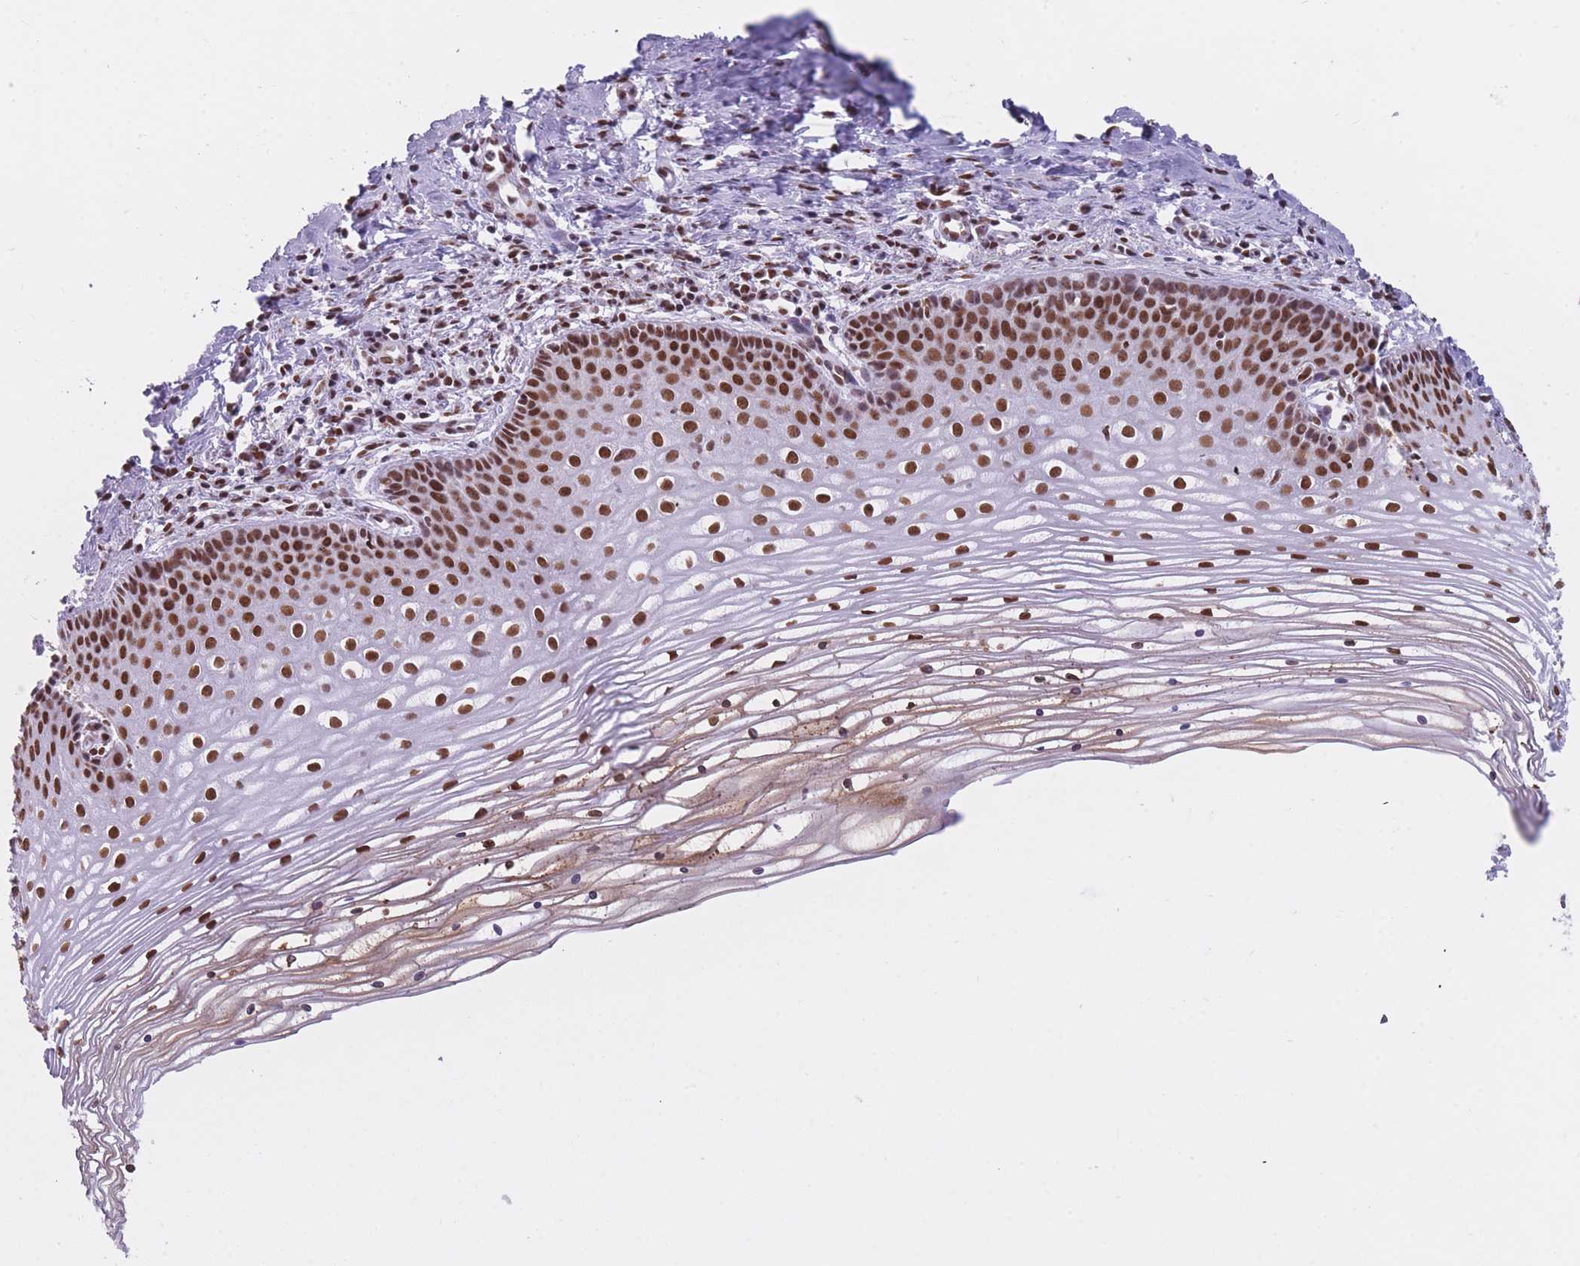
{"staining": {"intensity": "strong", "quantity": ">75%", "location": "nuclear"}, "tissue": "cervix", "cell_type": "Glandular cells", "image_type": "normal", "snomed": [{"axis": "morphology", "description": "Normal tissue, NOS"}, {"axis": "topography", "description": "Cervix"}], "caption": "High-magnification brightfield microscopy of benign cervix stained with DAB (3,3'-diaminobenzidine) (brown) and counterstained with hematoxylin (blue). glandular cells exhibit strong nuclear positivity is identified in about>75% of cells. (Brightfield microscopy of DAB IHC at high magnification).", "gene": "HNRNPUL1", "patient": {"sex": "female", "age": 47}}